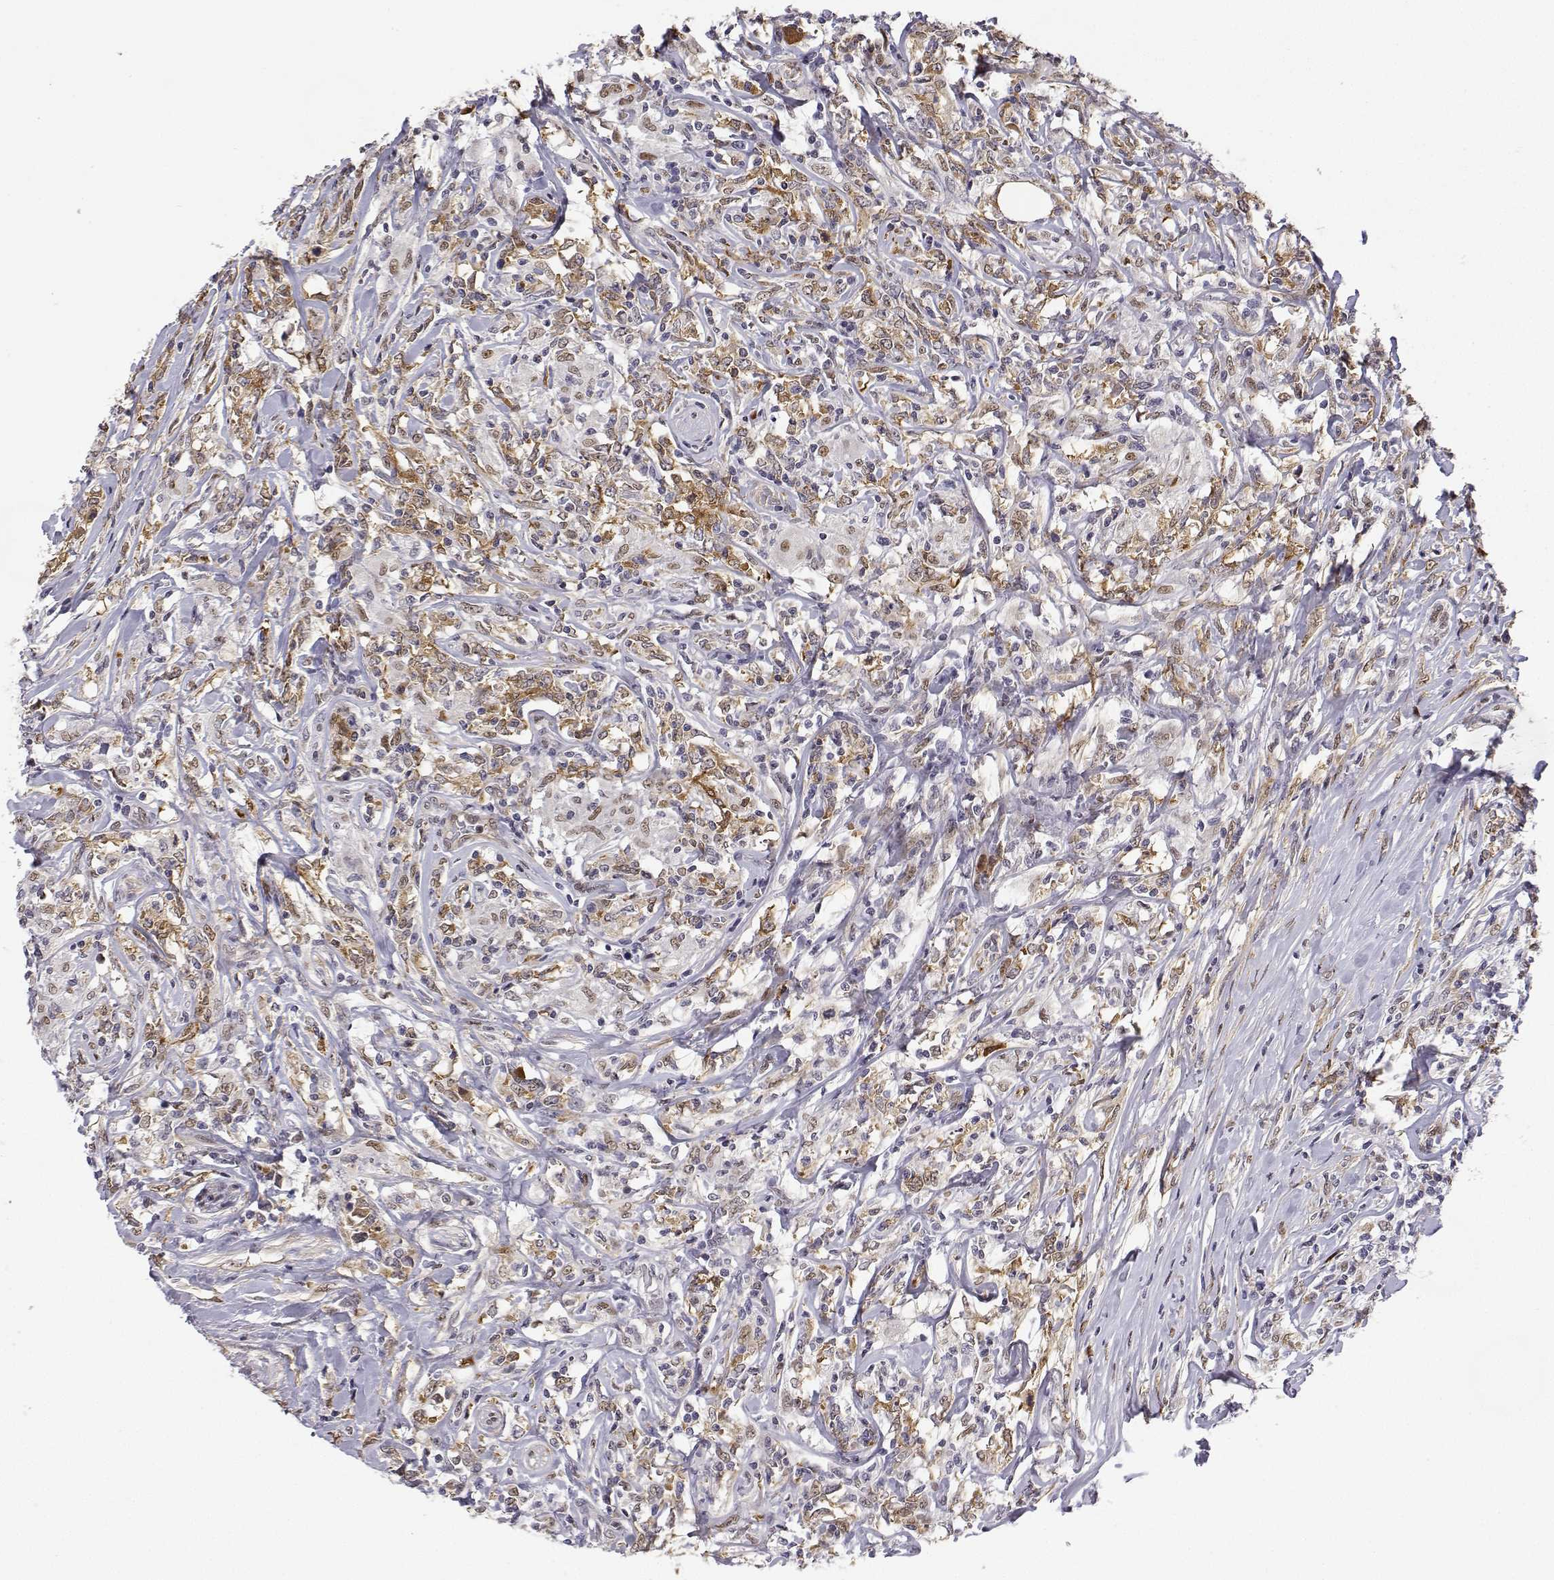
{"staining": {"intensity": "moderate", "quantity": "<25%", "location": "cytoplasmic/membranous"}, "tissue": "lymphoma", "cell_type": "Tumor cells", "image_type": "cancer", "snomed": [{"axis": "morphology", "description": "Malignant lymphoma, non-Hodgkin's type, High grade"}, {"axis": "topography", "description": "Lymph node"}], "caption": "High-magnification brightfield microscopy of high-grade malignant lymphoma, non-Hodgkin's type stained with DAB (brown) and counterstained with hematoxylin (blue). tumor cells exhibit moderate cytoplasmic/membranous staining is identified in about<25% of cells. The protein is stained brown, and the nuclei are stained in blue (DAB IHC with brightfield microscopy, high magnification).", "gene": "PHGDH", "patient": {"sex": "female", "age": 84}}